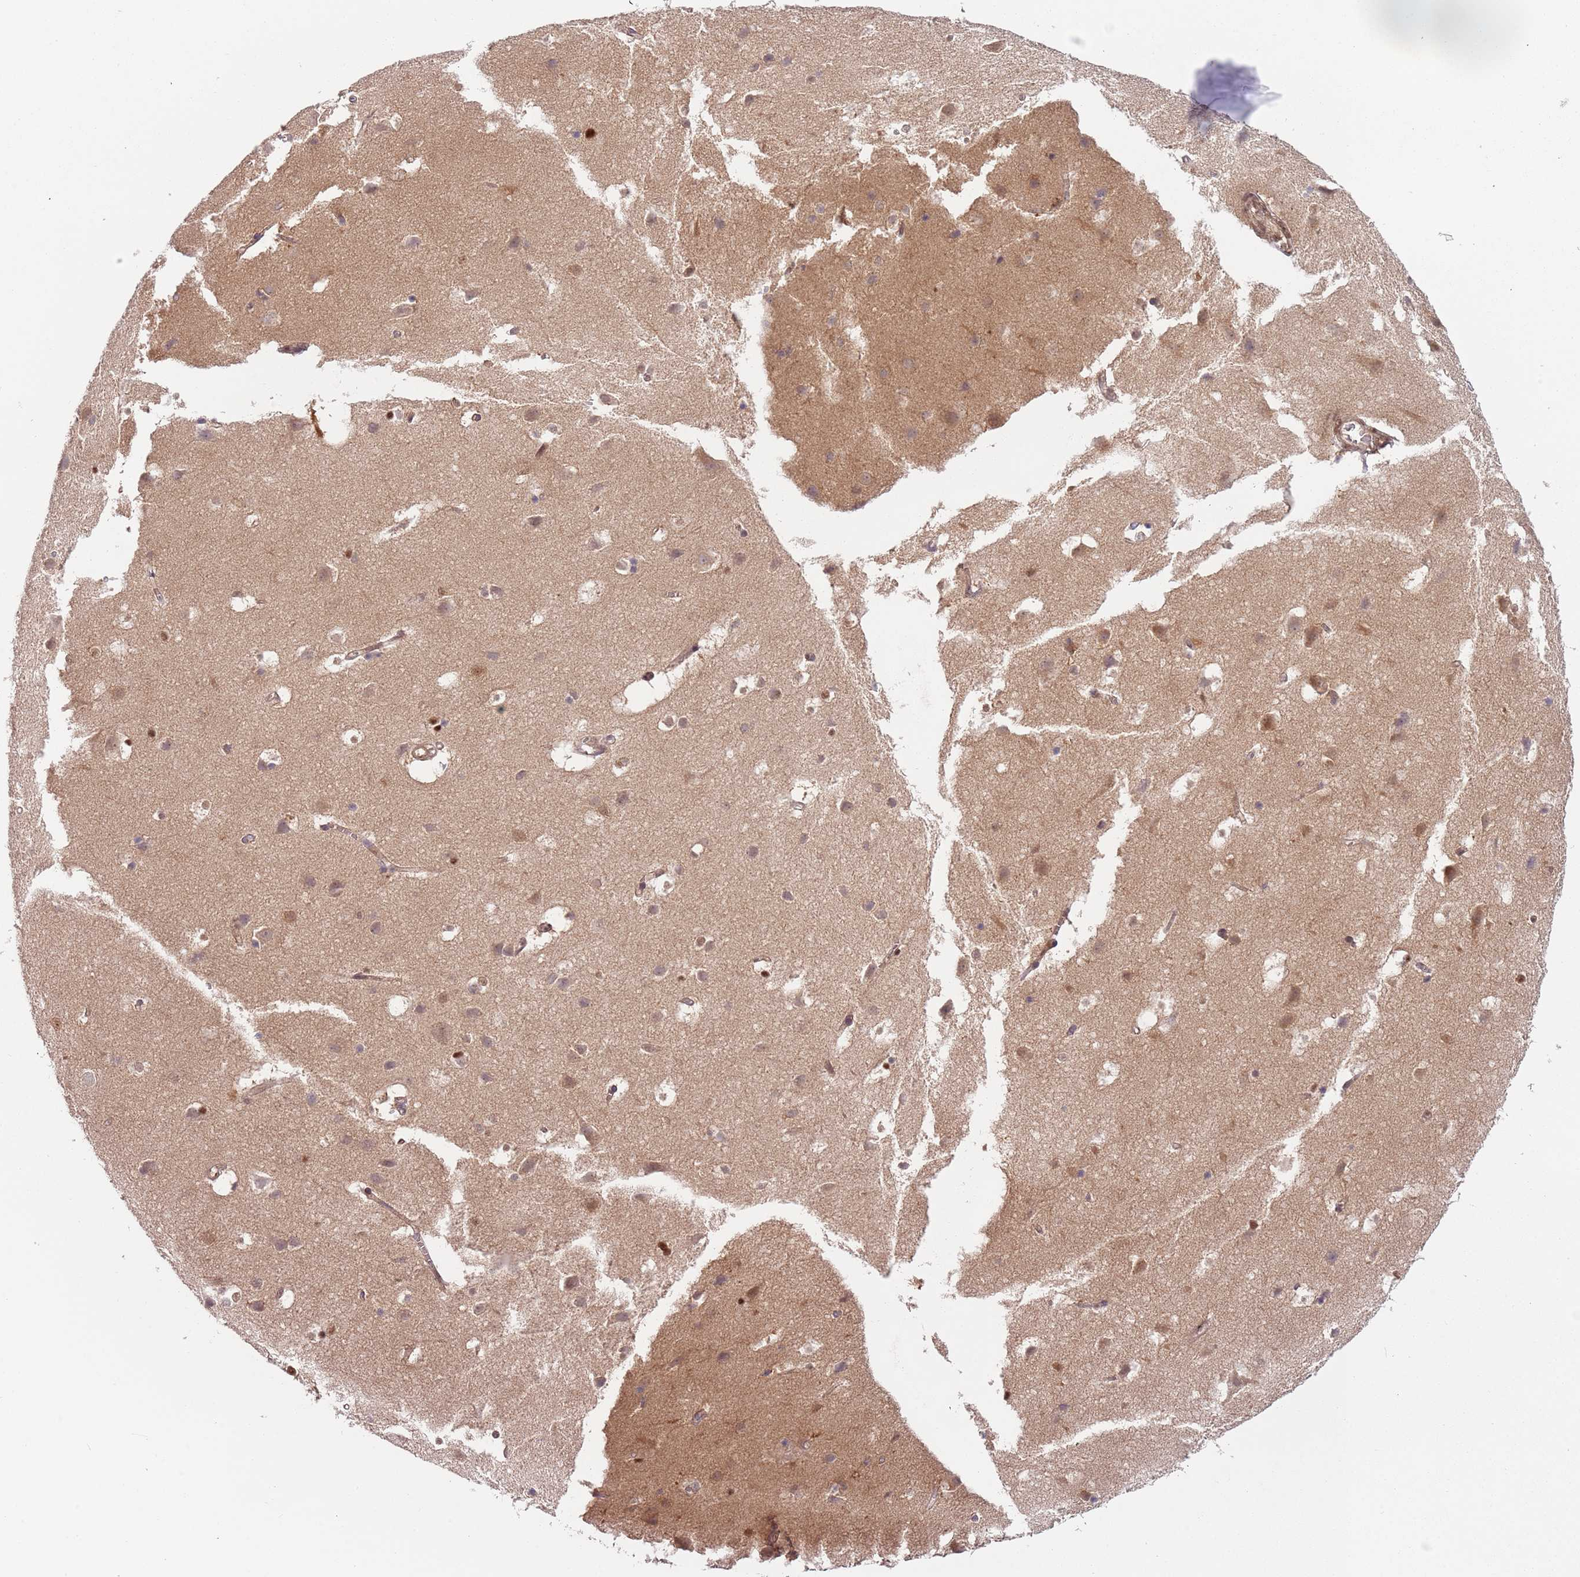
{"staining": {"intensity": "moderate", "quantity": "25%-75%", "location": "cytoplasmic/membranous,nuclear"}, "tissue": "cerebral cortex", "cell_type": "Endothelial cells", "image_type": "normal", "snomed": [{"axis": "morphology", "description": "Normal tissue, NOS"}, {"axis": "topography", "description": "Cerebral cortex"}], "caption": "High-power microscopy captured an IHC histopathology image of benign cerebral cortex, revealing moderate cytoplasmic/membranous,nuclear positivity in approximately 25%-75% of endothelial cells. (Stains: DAB (3,3'-diaminobenzidine) in brown, nuclei in blue, Microscopy: brightfield microscopy at high magnification).", "gene": "RMND5B", "patient": {"sex": "male", "age": 54}}